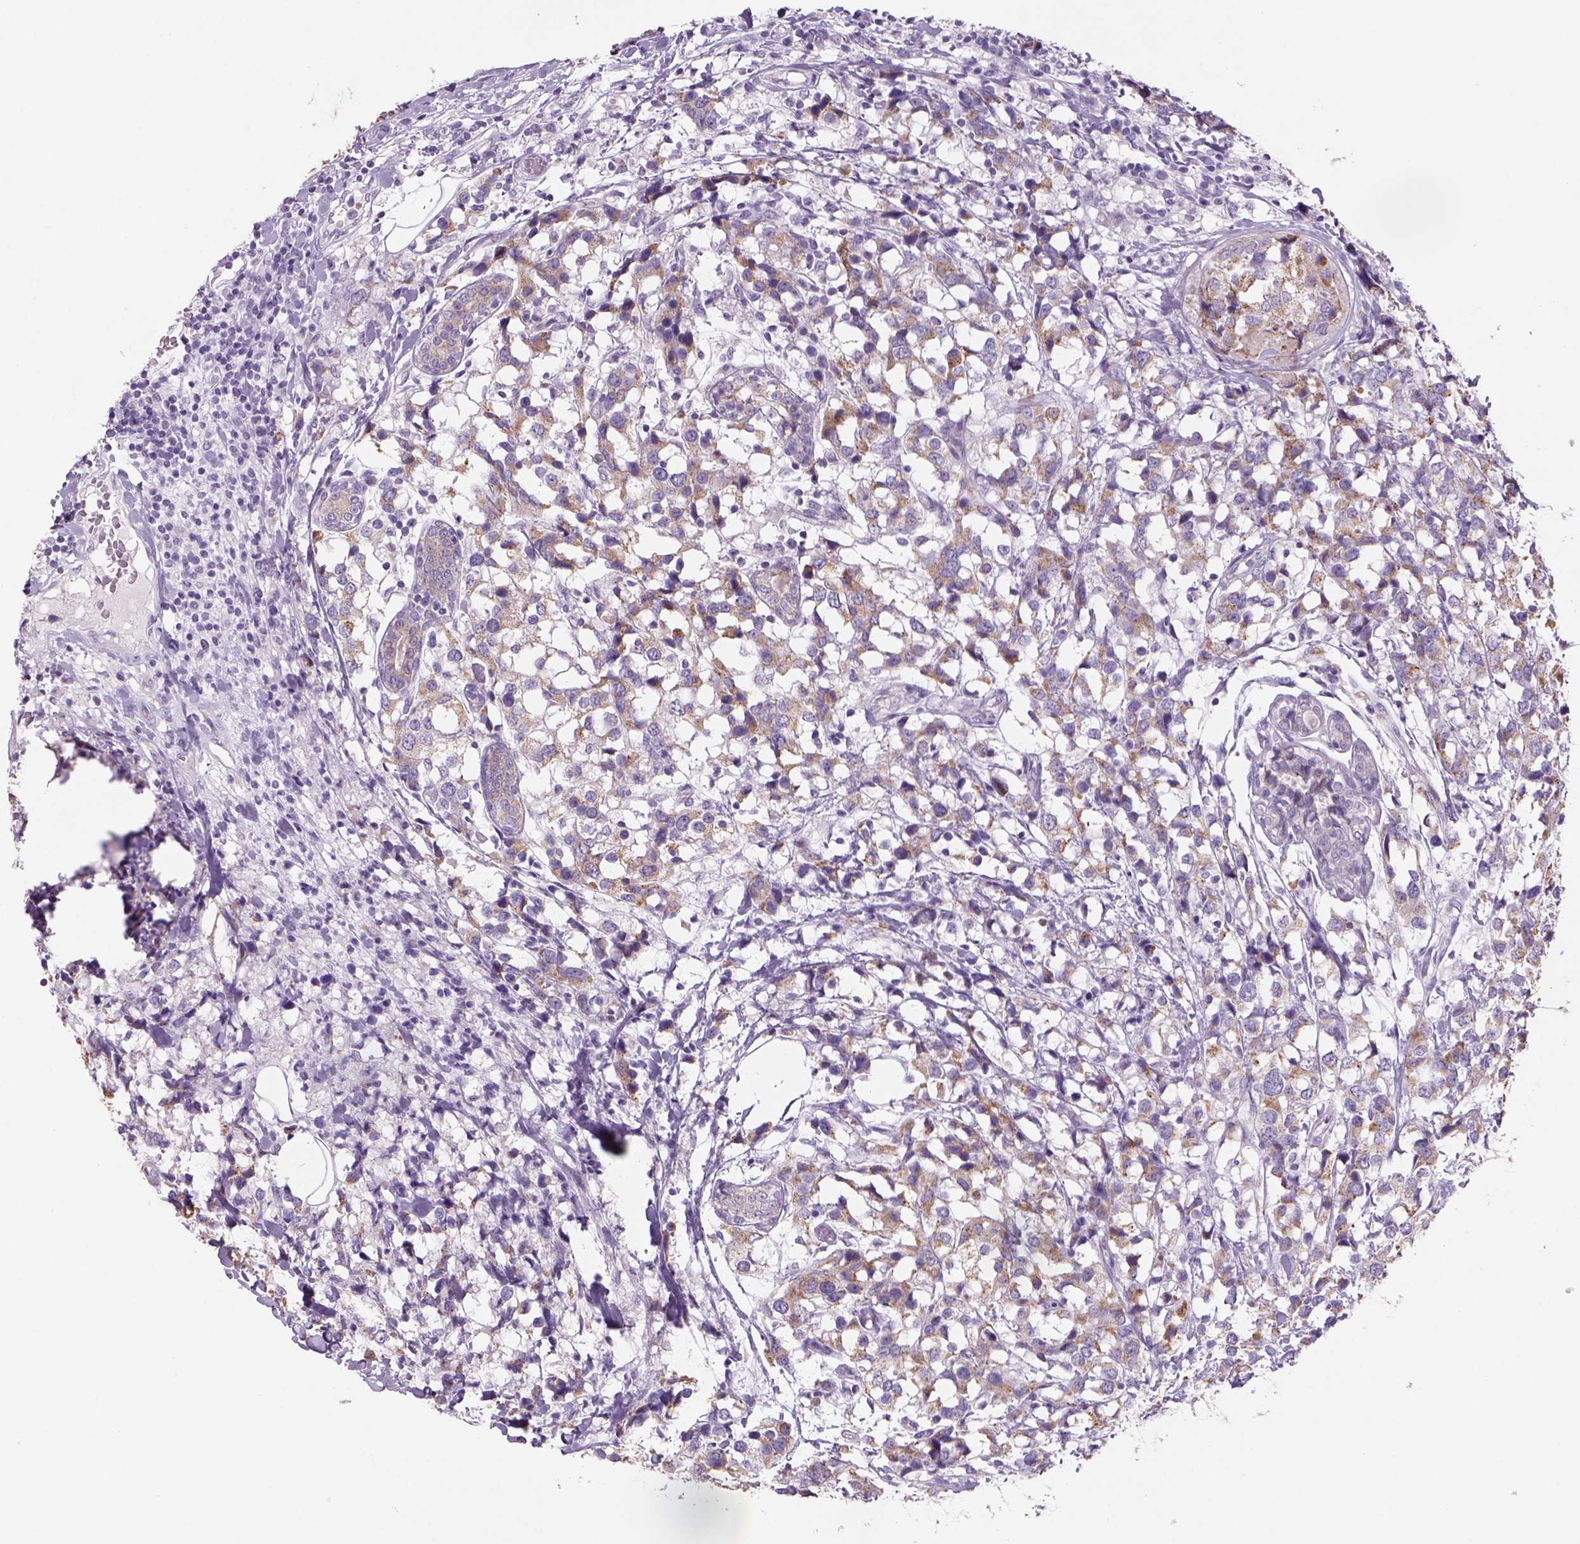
{"staining": {"intensity": "moderate", "quantity": "<25%", "location": "cytoplasmic/membranous"}, "tissue": "breast cancer", "cell_type": "Tumor cells", "image_type": "cancer", "snomed": [{"axis": "morphology", "description": "Lobular carcinoma"}, {"axis": "topography", "description": "Breast"}], "caption": "A low amount of moderate cytoplasmic/membranous positivity is seen in approximately <25% of tumor cells in breast lobular carcinoma tissue.", "gene": "ADGRV1", "patient": {"sex": "female", "age": 59}}